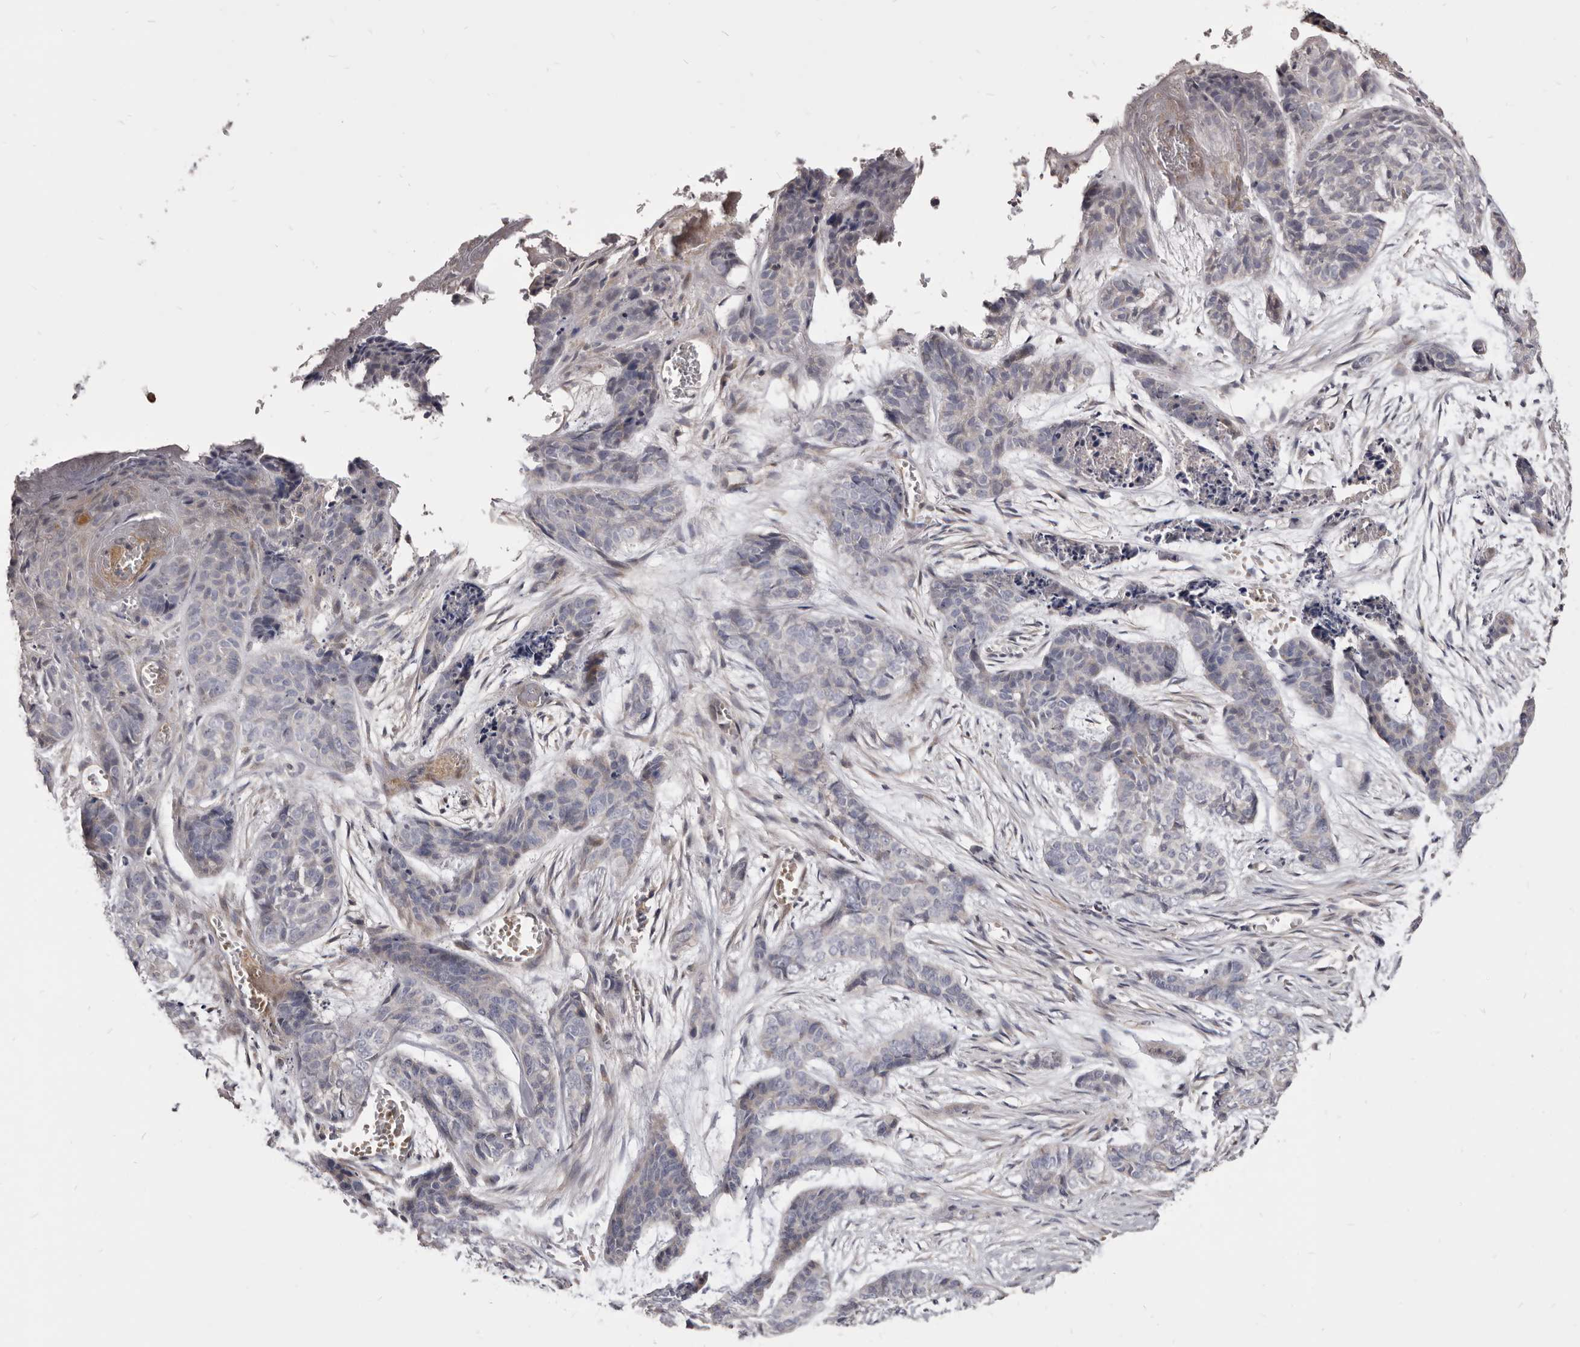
{"staining": {"intensity": "negative", "quantity": "none", "location": "none"}, "tissue": "skin cancer", "cell_type": "Tumor cells", "image_type": "cancer", "snomed": [{"axis": "morphology", "description": "Basal cell carcinoma"}, {"axis": "topography", "description": "Skin"}], "caption": "DAB immunohistochemical staining of basal cell carcinoma (skin) displays no significant expression in tumor cells.", "gene": "FAS", "patient": {"sex": "female", "age": 64}}